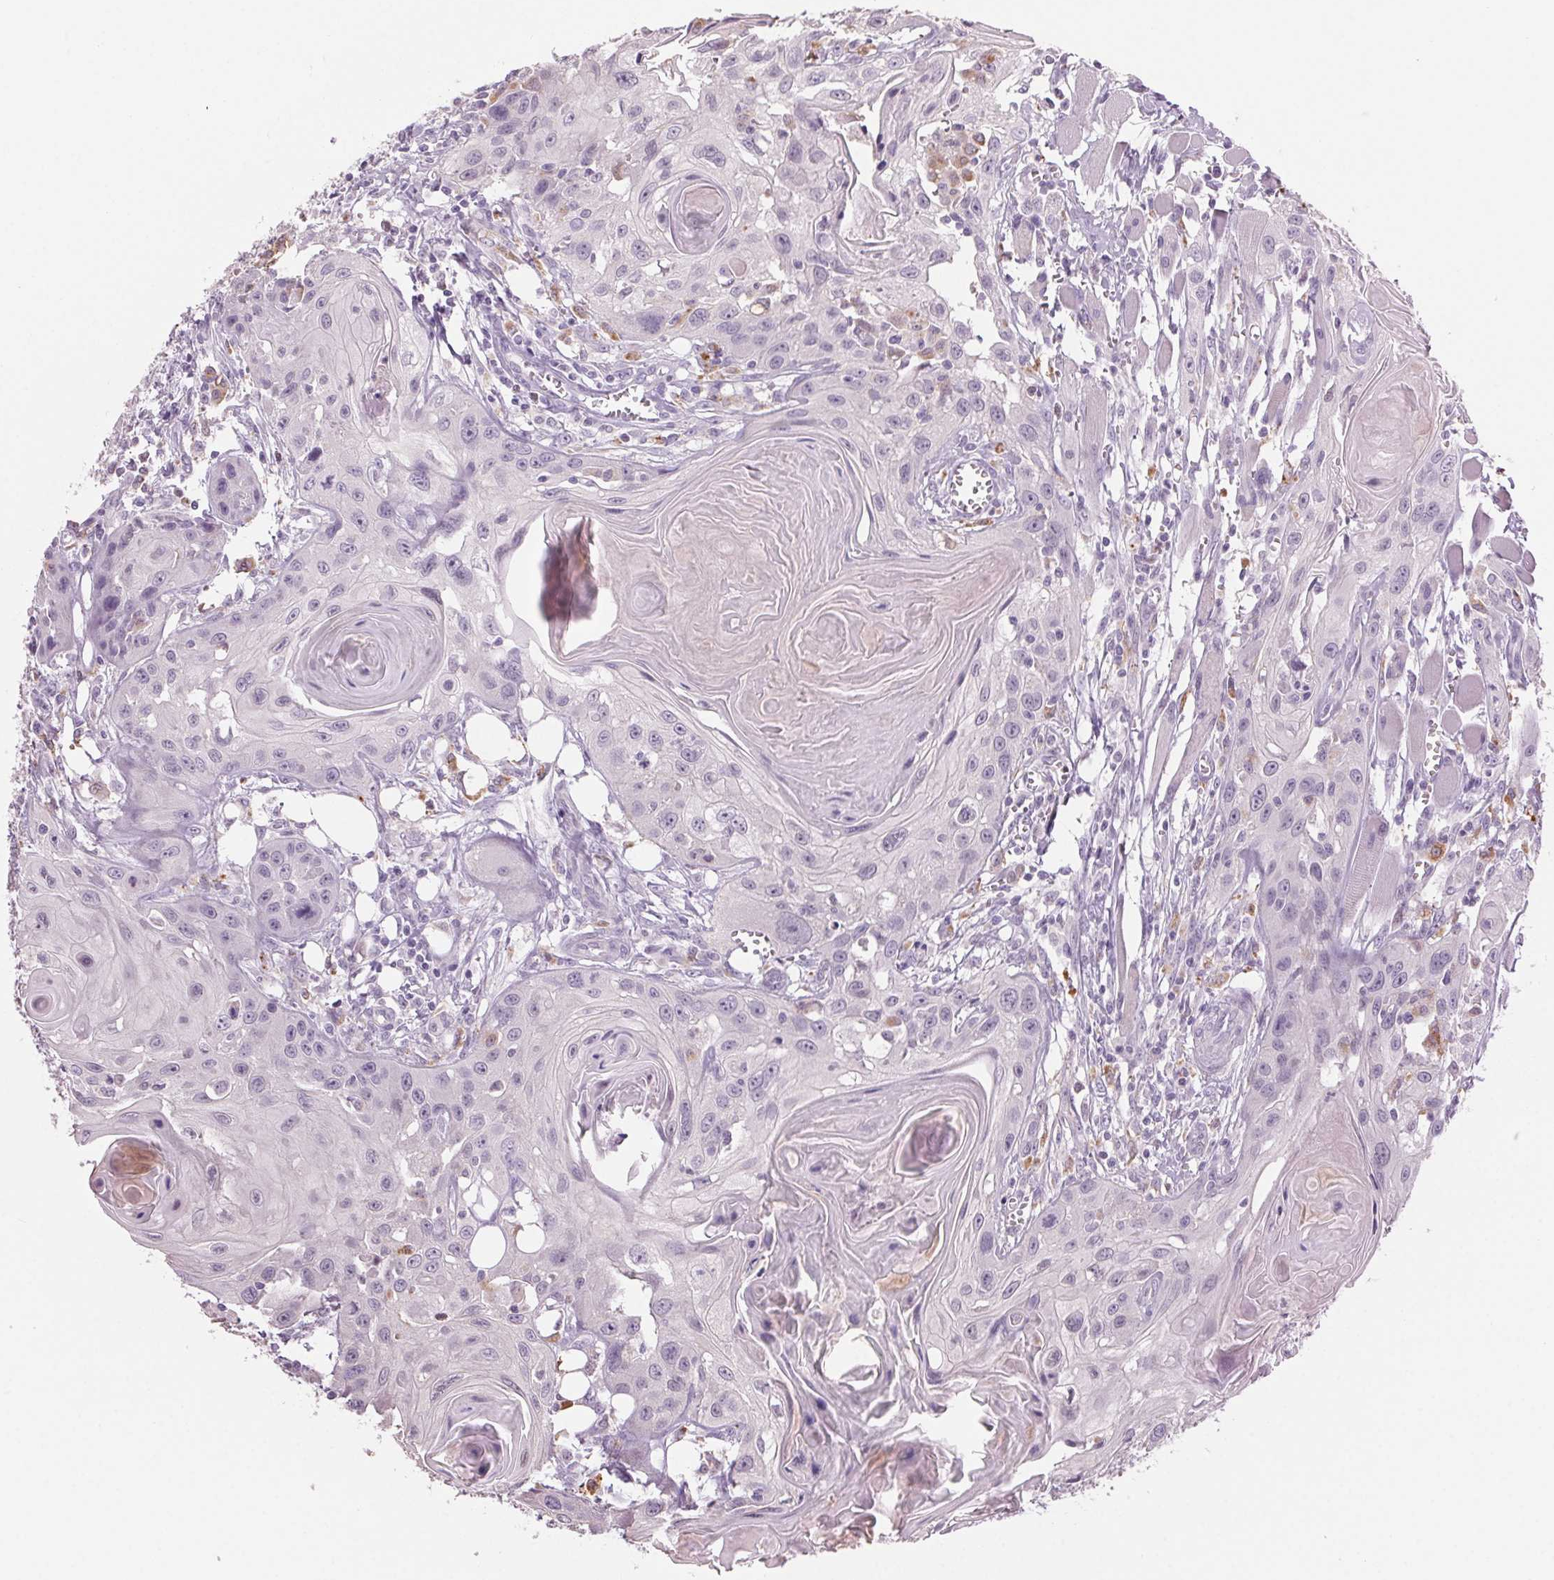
{"staining": {"intensity": "negative", "quantity": "none", "location": "none"}, "tissue": "head and neck cancer", "cell_type": "Tumor cells", "image_type": "cancer", "snomed": [{"axis": "morphology", "description": "Squamous cell carcinoma, NOS"}, {"axis": "topography", "description": "Oral tissue"}, {"axis": "topography", "description": "Head-Neck"}], "caption": "Human head and neck squamous cell carcinoma stained for a protein using immunohistochemistry reveals no positivity in tumor cells.", "gene": "MPO", "patient": {"sex": "male", "age": 58}}